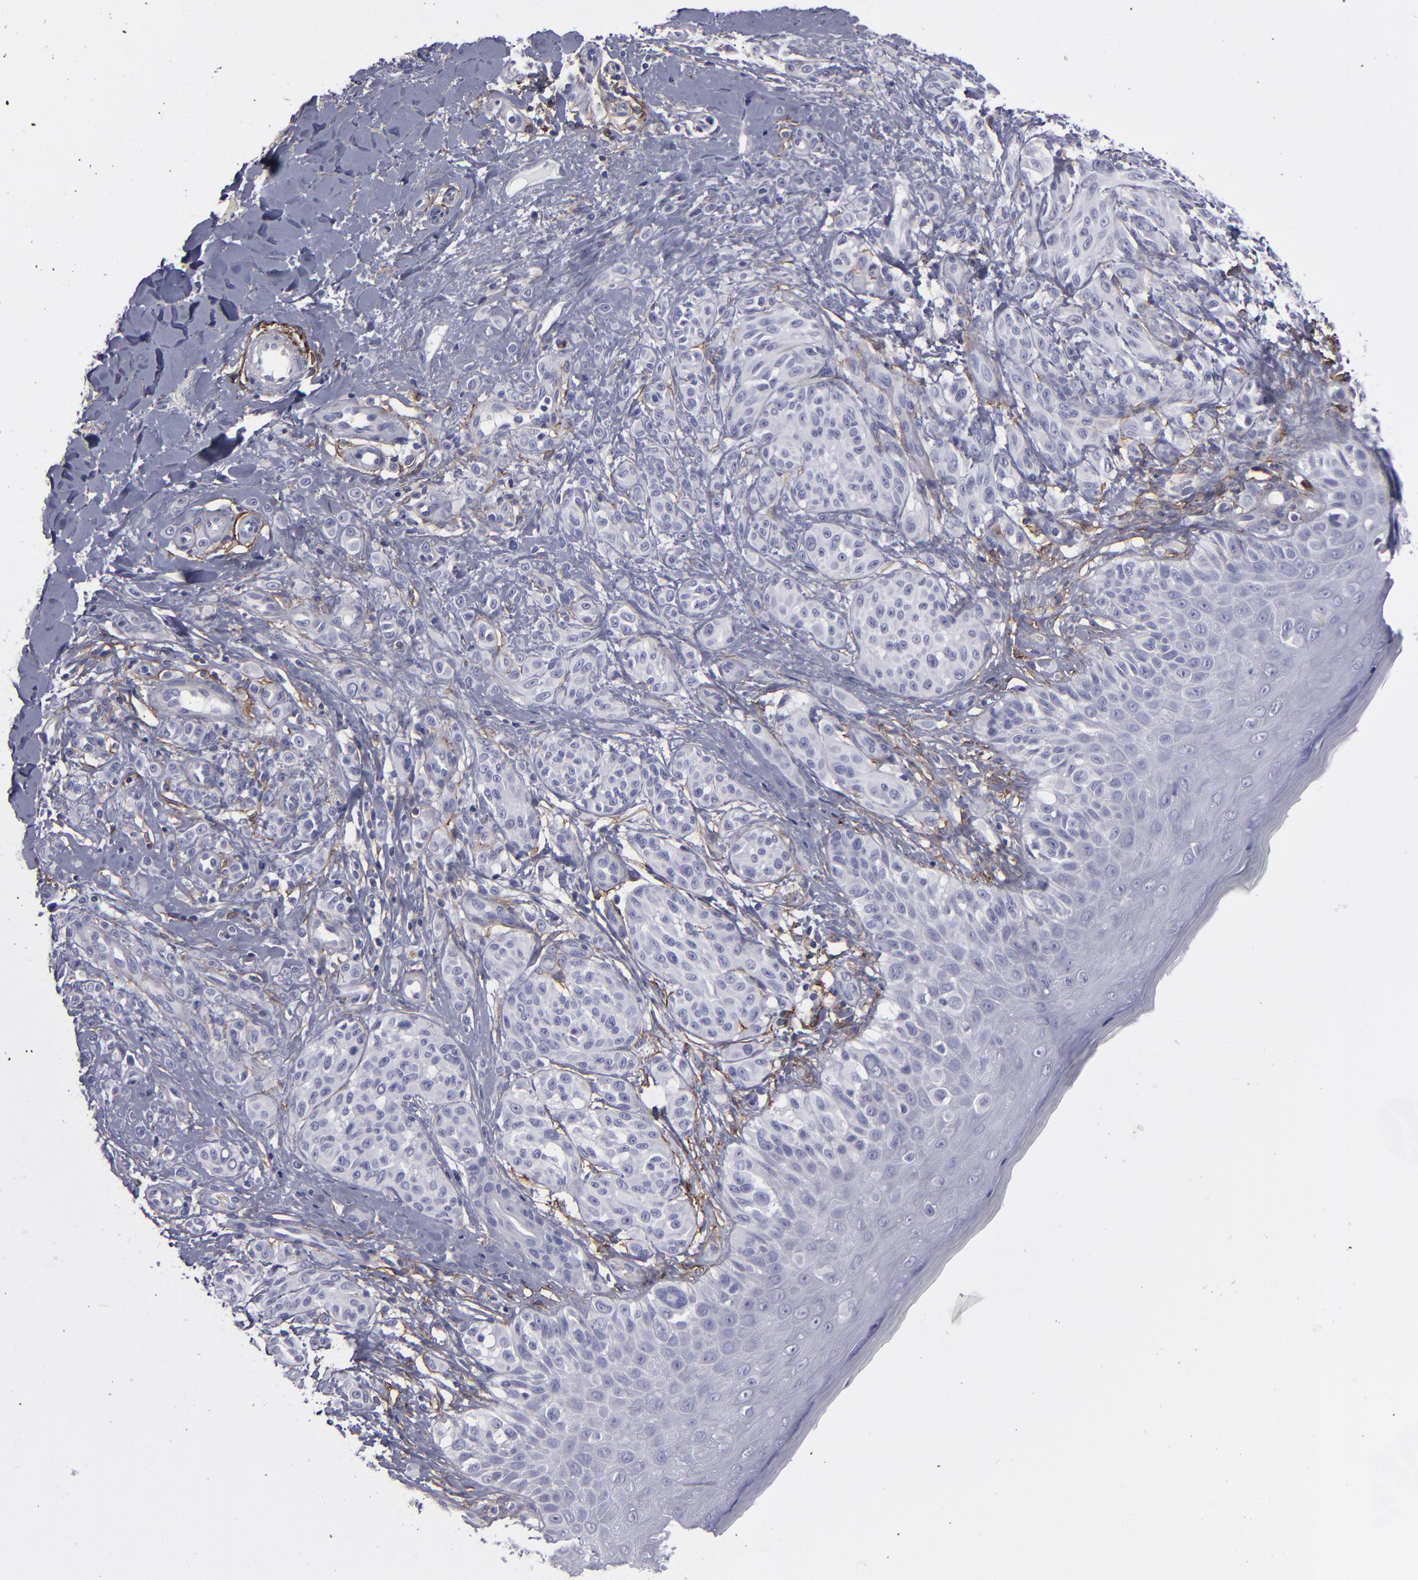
{"staining": {"intensity": "negative", "quantity": "none", "location": "none"}, "tissue": "melanoma", "cell_type": "Tumor cells", "image_type": "cancer", "snomed": [{"axis": "morphology", "description": "Malignant melanoma, NOS"}, {"axis": "topography", "description": "Skin"}], "caption": "The micrograph shows no significant expression in tumor cells of melanoma. (Stains: DAB immunohistochemistry (IHC) with hematoxylin counter stain, Microscopy: brightfield microscopy at high magnification).", "gene": "ANPEP", "patient": {"sex": "male", "age": 57}}